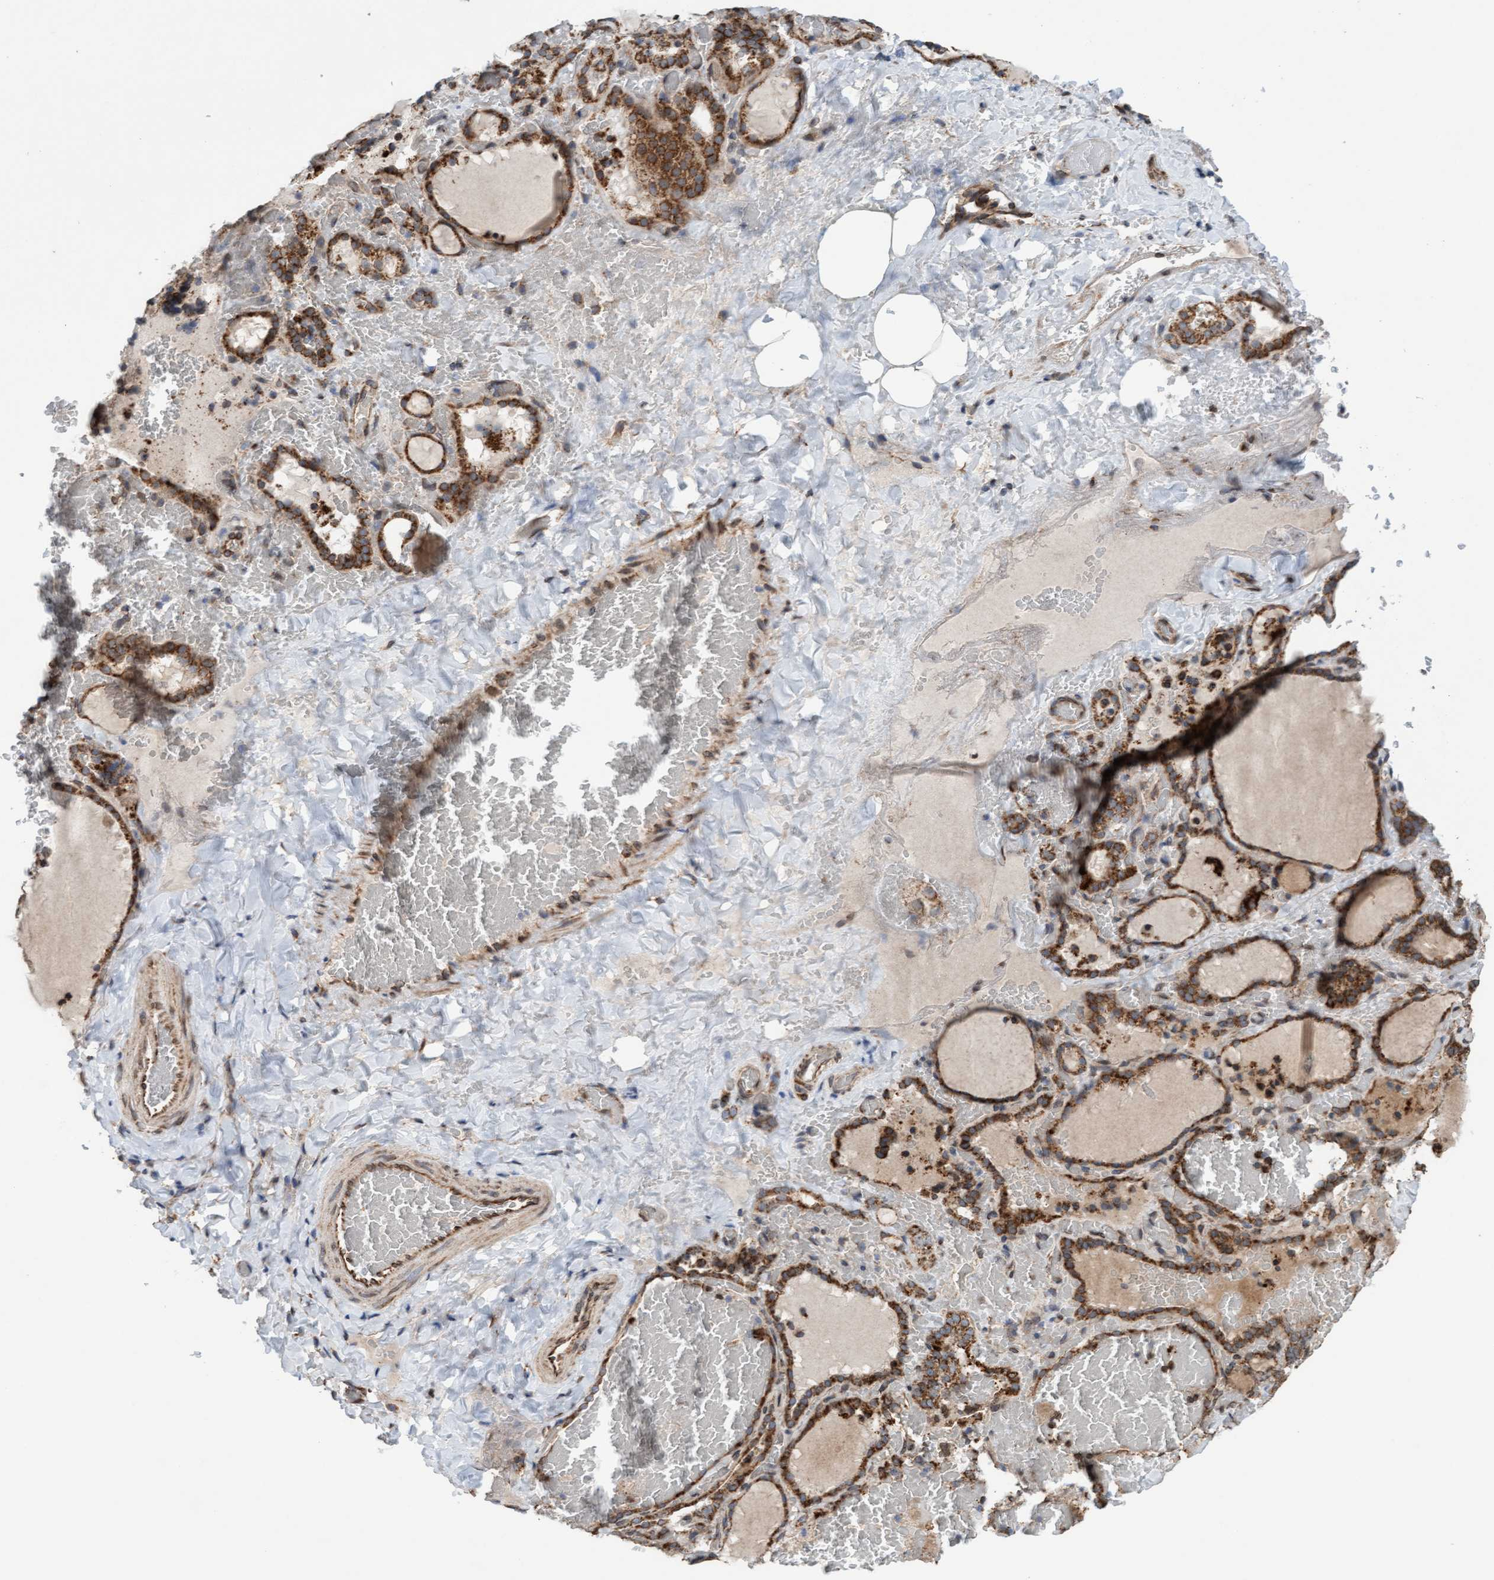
{"staining": {"intensity": "strong", "quantity": ">75%", "location": "cytoplasmic/membranous"}, "tissue": "thyroid gland", "cell_type": "Glandular cells", "image_type": "normal", "snomed": [{"axis": "morphology", "description": "Normal tissue, NOS"}, {"axis": "topography", "description": "Thyroid gland"}], "caption": "Immunohistochemistry (IHC) of unremarkable thyroid gland shows high levels of strong cytoplasmic/membranous expression in approximately >75% of glandular cells.", "gene": "MRPS23", "patient": {"sex": "female", "age": 22}}